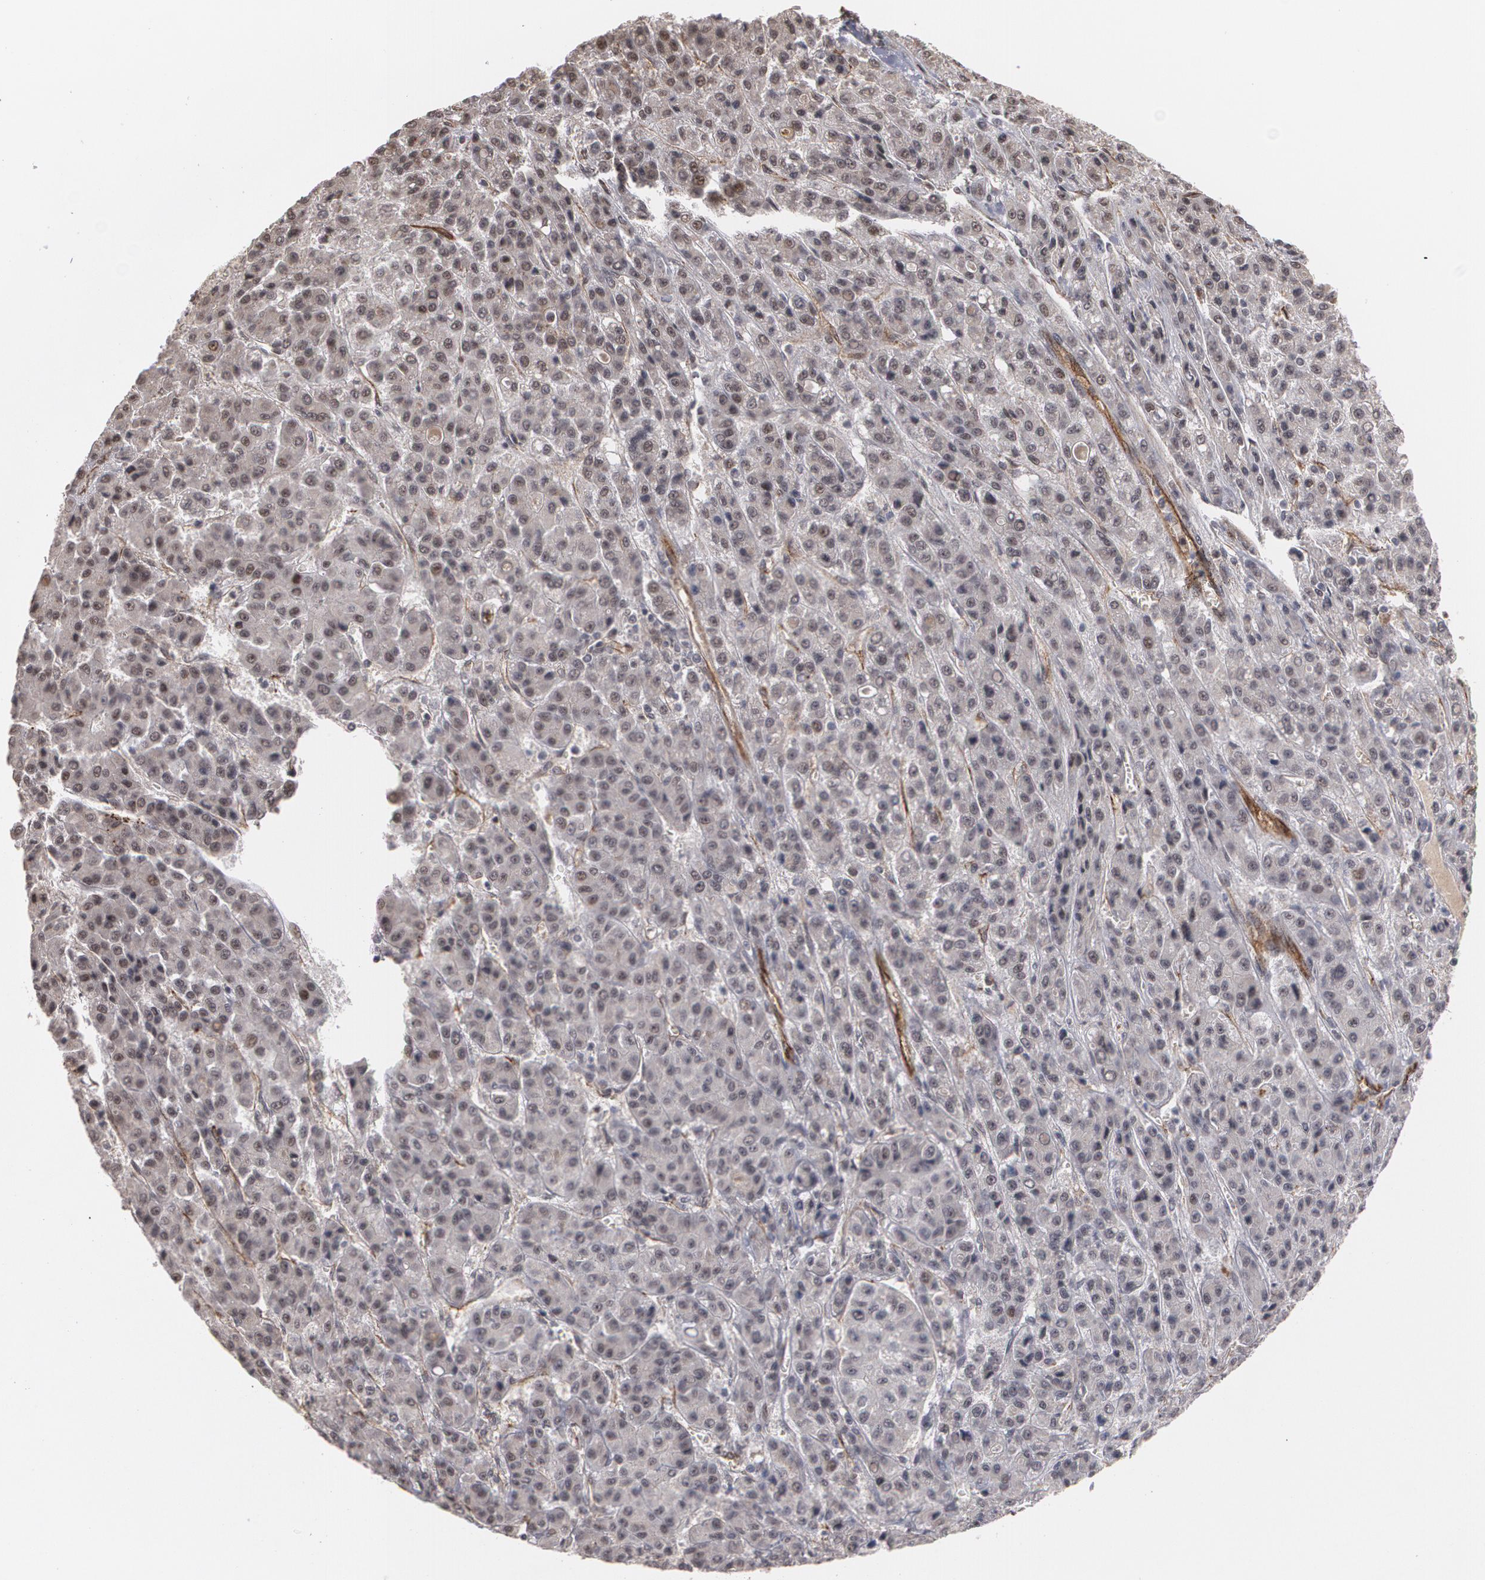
{"staining": {"intensity": "weak", "quantity": "25%-75%", "location": "cytoplasmic/membranous,nuclear"}, "tissue": "liver cancer", "cell_type": "Tumor cells", "image_type": "cancer", "snomed": [{"axis": "morphology", "description": "Carcinoma, Hepatocellular, NOS"}, {"axis": "topography", "description": "Liver"}], "caption": "Liver cancer tissue demonstrates weak cytoplasmic/membranous and nuclear staining in about 25%-75% of tumor cells, visualized by immunohistochemistry.", "gene": "ZNF75A", "patient": {"sex": "male", "age": 70}}